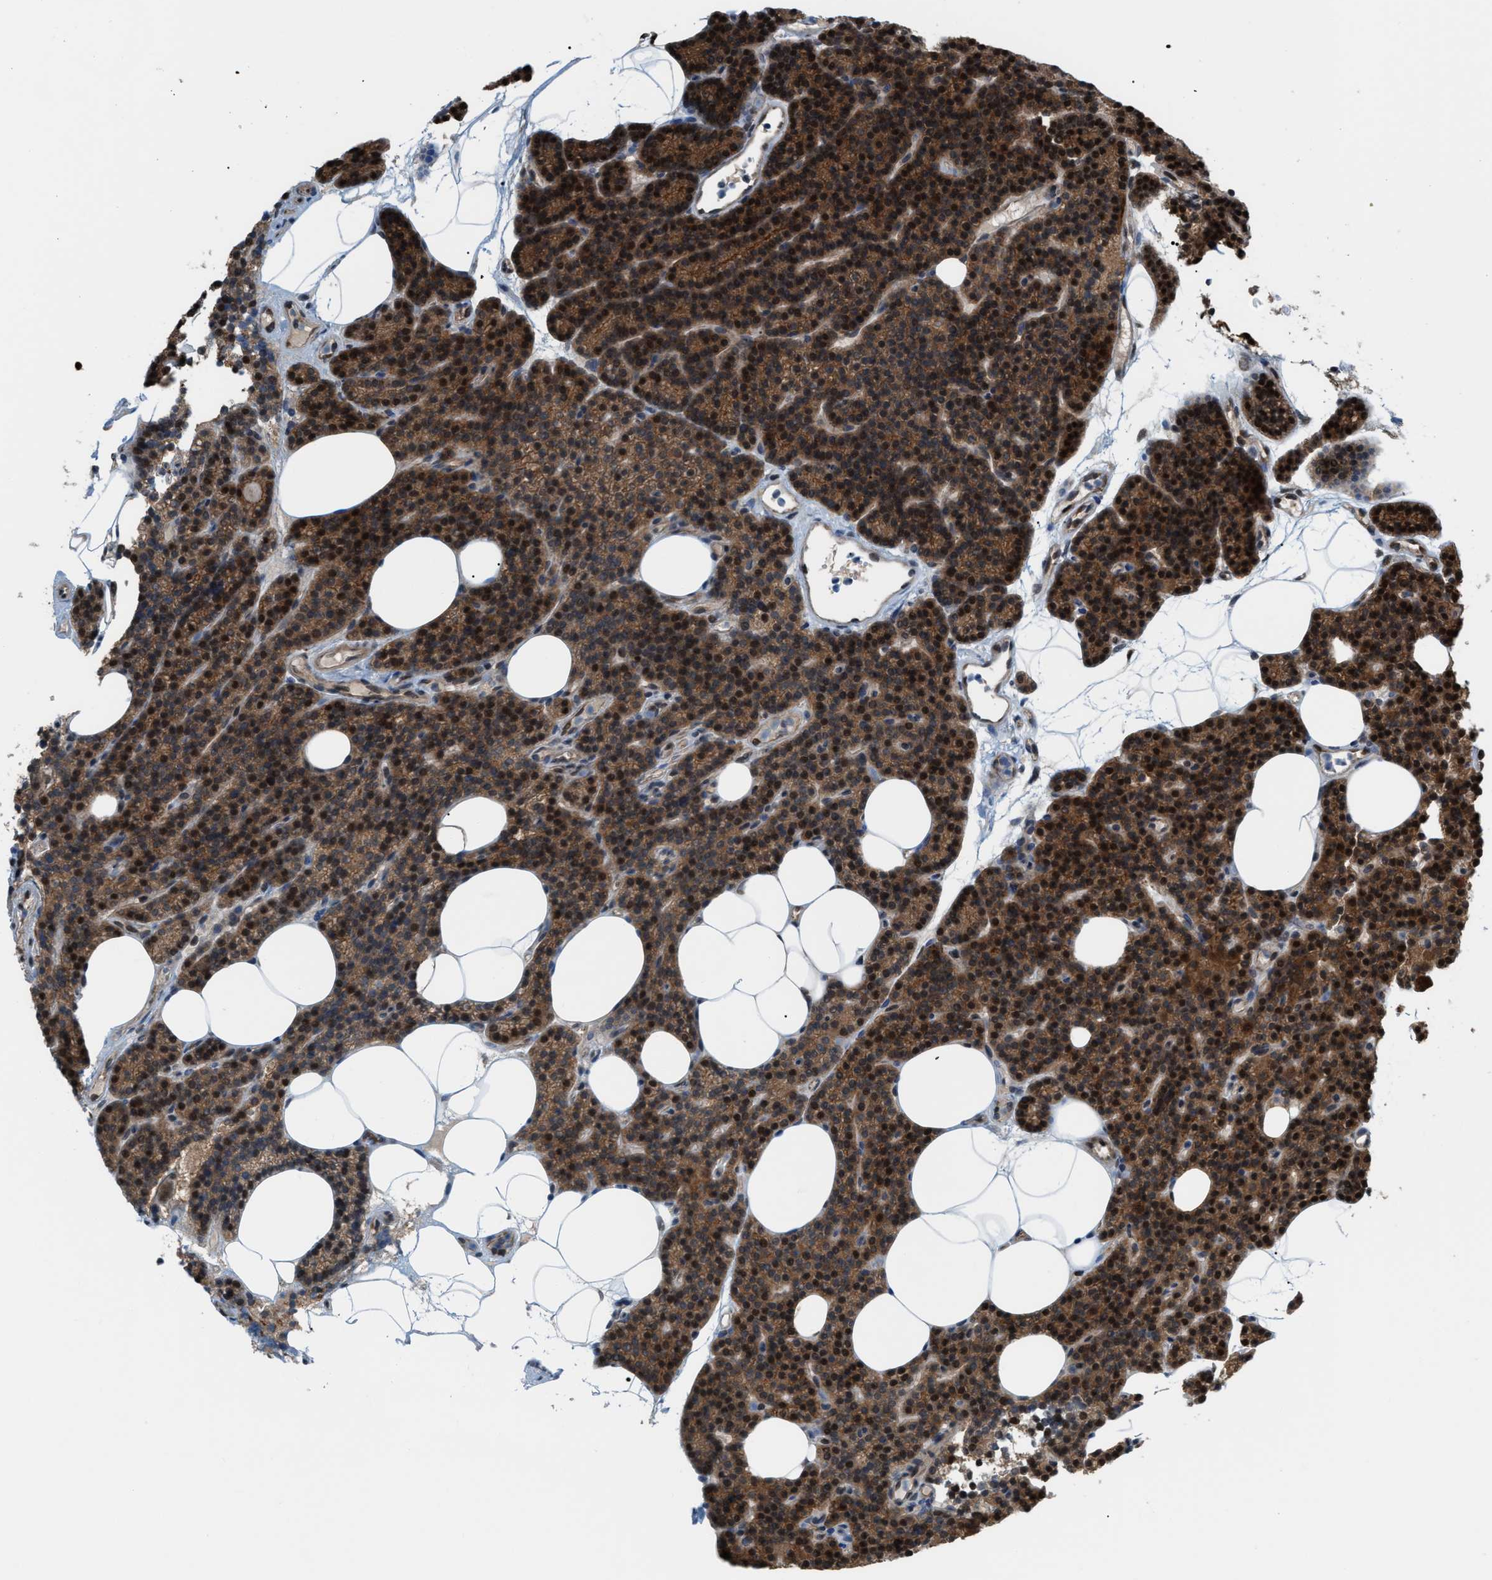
{"staining": {"intensity": "strong", "quantity": ">75%", "location": "cytoplasmic/membranous,nuclear"}, "tissue": "parathyroid gland", "cell_type": "Glandular cells", "image_type": "normal", "snomed": [{"axis": "morphology", "description": "Normal tissue, NOS"}, {"axis": "morphology", "description": "Adenoma, NOS"}, {"axis": "topography", "description": "Parathyroid gland"}], "caption": "A histopathology image of human parathyroid gland stained for a protein demonstrates strong cytoplasmic/membranous,nuclear brown staining in glandular cells.", "gene": "RFFL", "patient": {"sex": "female", "age": 43}}